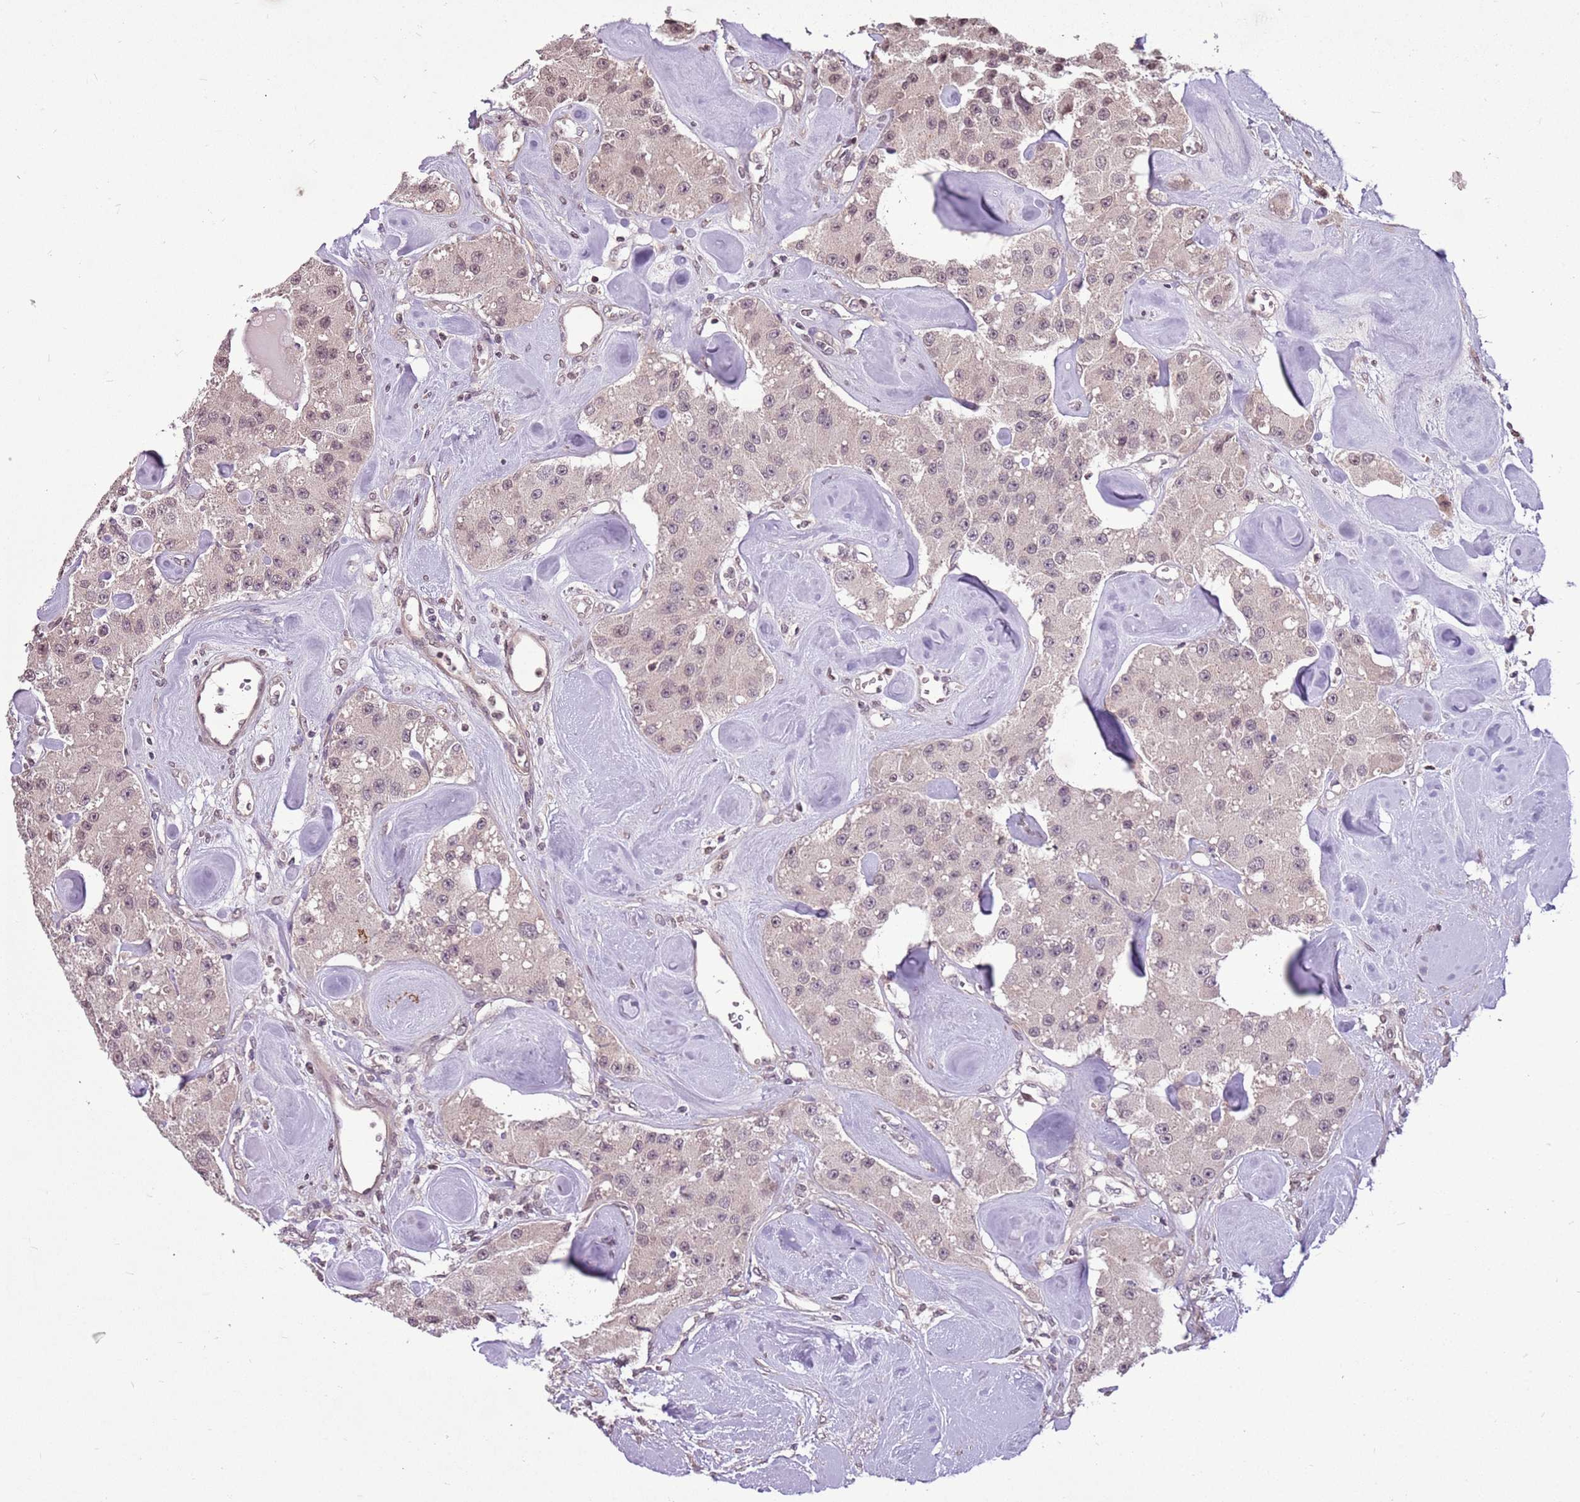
{"staining": {"intensity": "weak", "quantity": "<25%", "location": "nuclear"}, "tissue": "carcinoid", "cell_type": "Tumor cells", "image_type": "cancer", "snomed": [{"axis": "morphology", "description": "Carcinoid, malignant, NOS"}, {"axis": "topography", "description": "Pancreas"}], "caption": "IHC of carcinoid displays no positivity in tumor cells.", "gene": "CAPN9", "patient": {"sex": "male", "age": 41}}